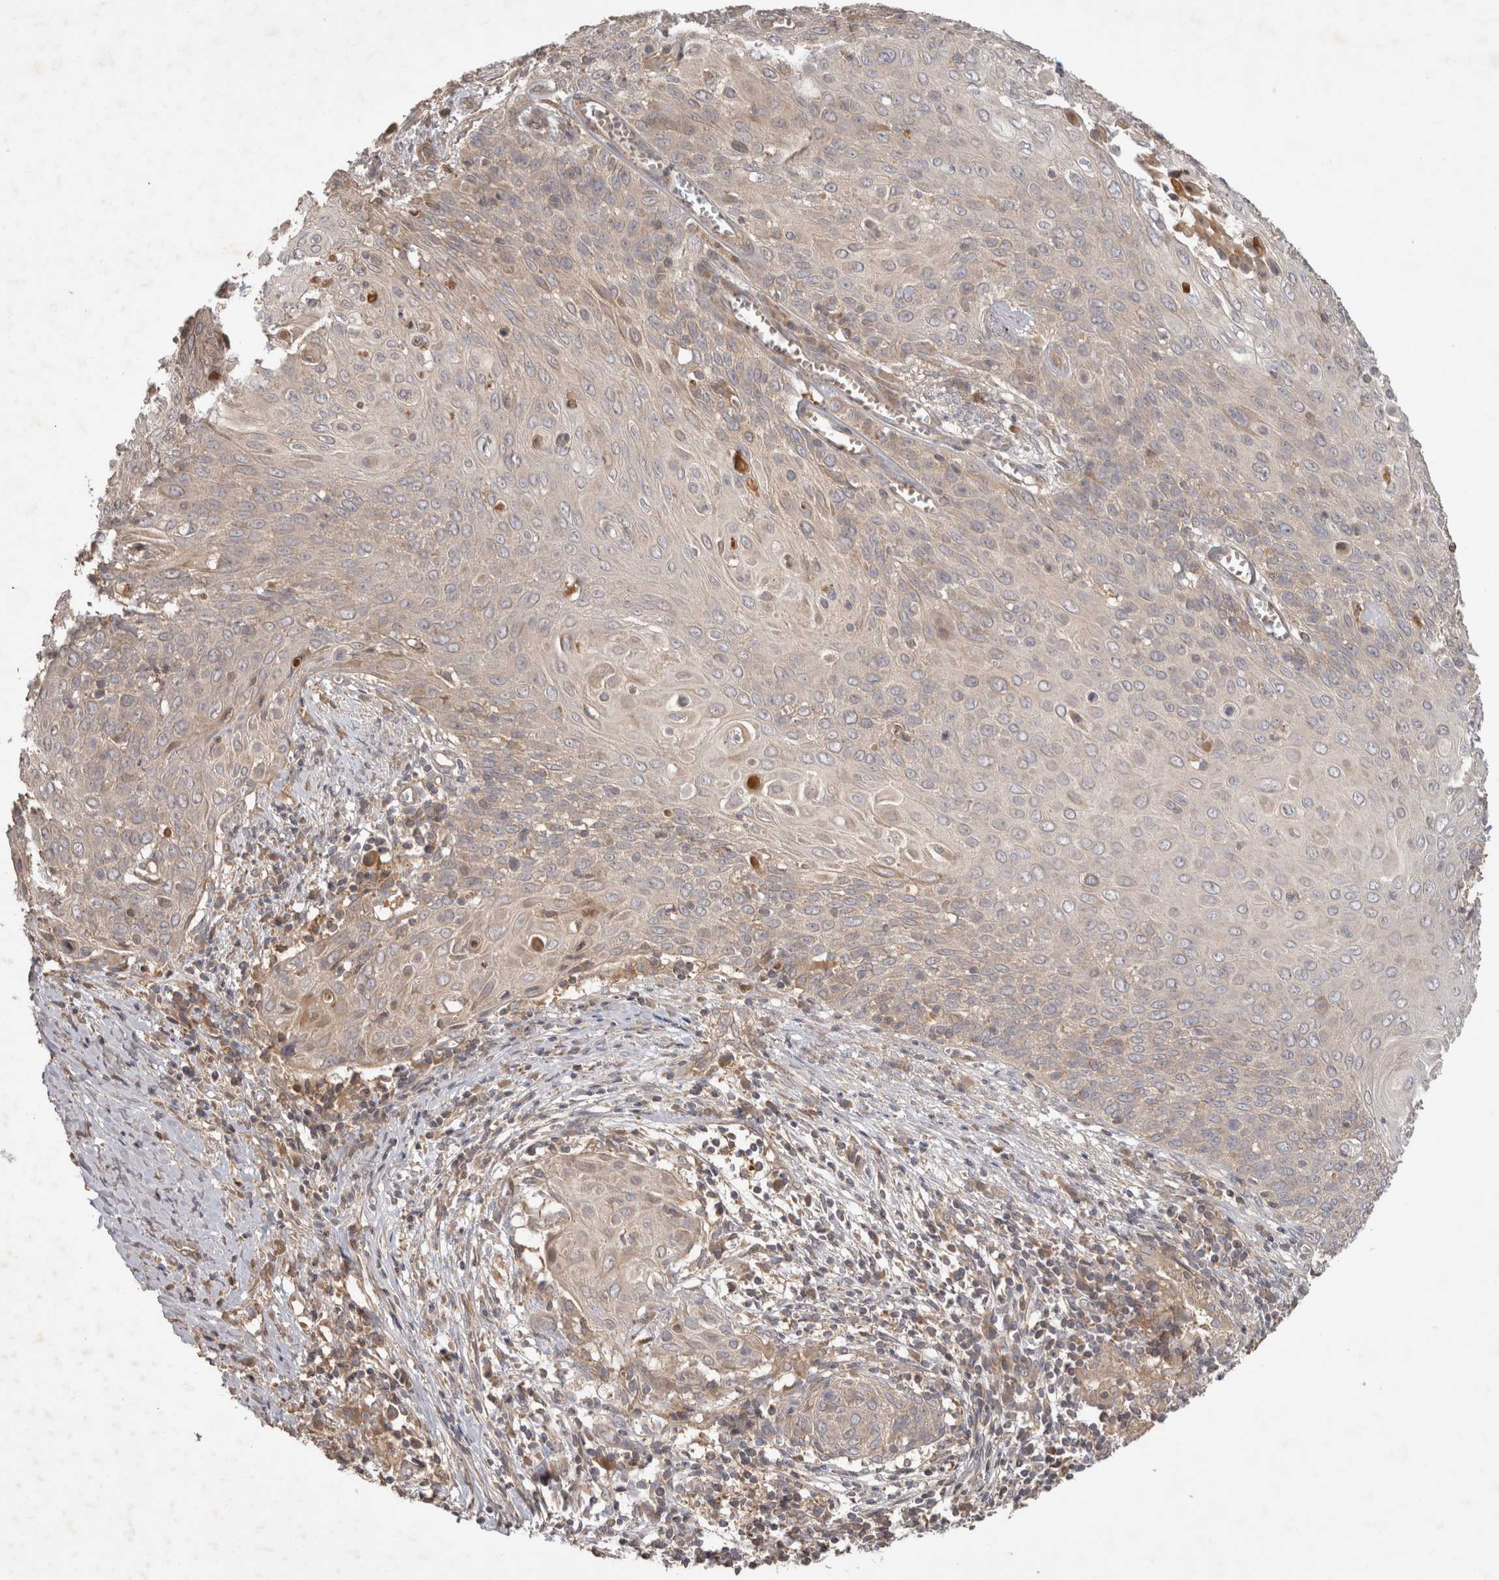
{"staining": {"intensity": "negative", "quantity": "none", "location": "none"}, "tissue": "cervical cancer", "cell_type": "Tumor cells", "image_type": "cancer", "snomed": [{"axis": "morphology", "description": "Squamous cell carcinoma, NOS"}, {"axis": "topography", "description": "Cervix"}], "caption": "DAB immunohistochemical staining of human cervical cancer (squamous cell carcinoma) shows no significant staining in tumor cells. Brightfield microscopy of IHC stained with DAB (brown) and hematoxylin (blue), captured at high magnification.", "gene": "PPP1R42", "patient": {"sex": "female", "age": 39}}